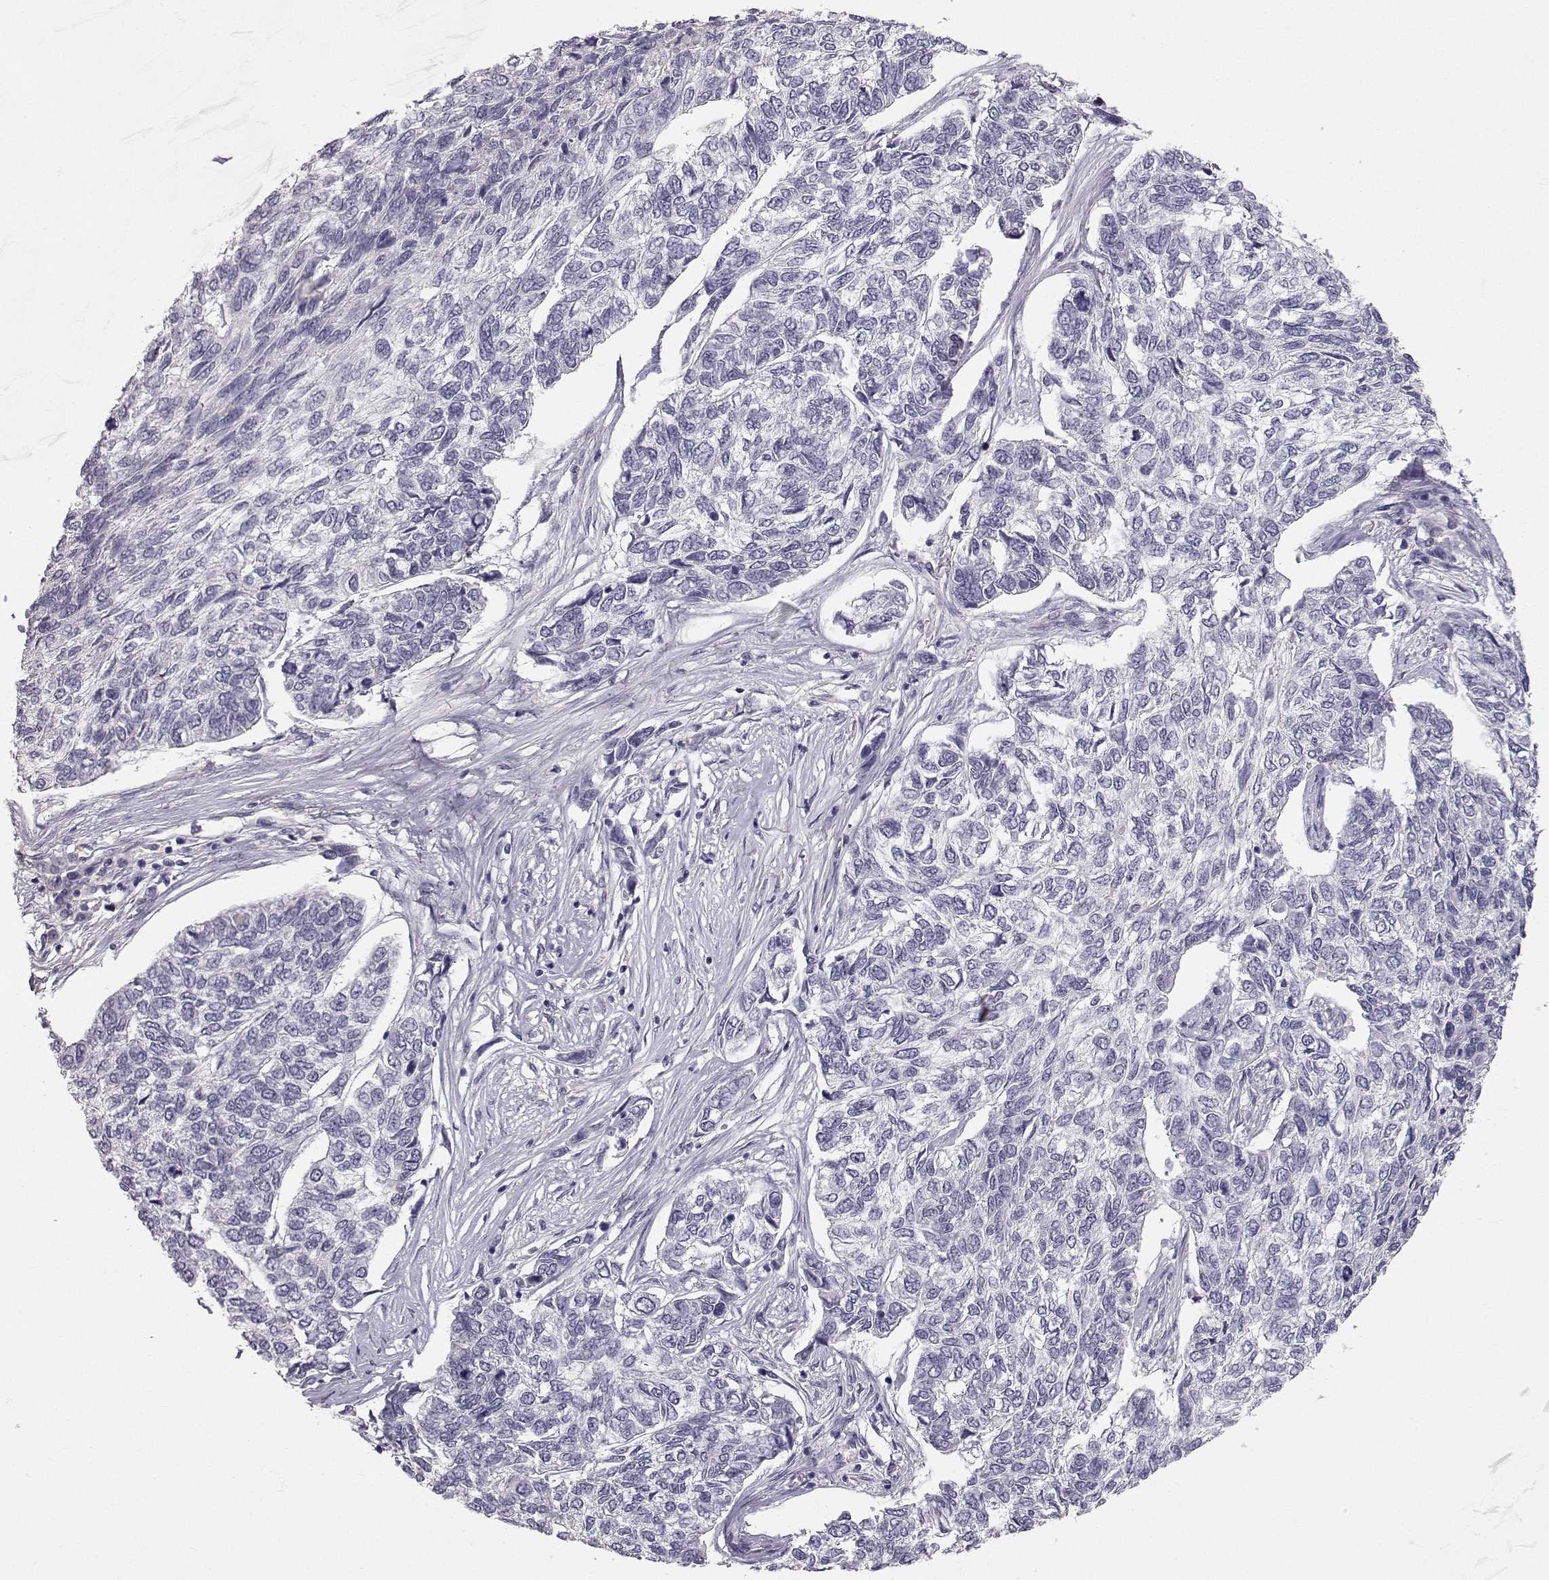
{"staining": {"intensity": "negative", "quantity": "none", "location": "none"}, "tissue": "skin cancer", "cell_type": "Tumor cells", "image_type": "cancer", "snomed": [{"axis": "morphology", "description": "Basal cell carcinoma"}, {"axis": "topography", "description": "Skin"}], "caption": "Basal cell carcinoma (skin) was stained to show a protein in brown. There is no significant positivity in tumor cells.", "gene": "PGM5", "patient": {"sex": "female", "age": 65}}